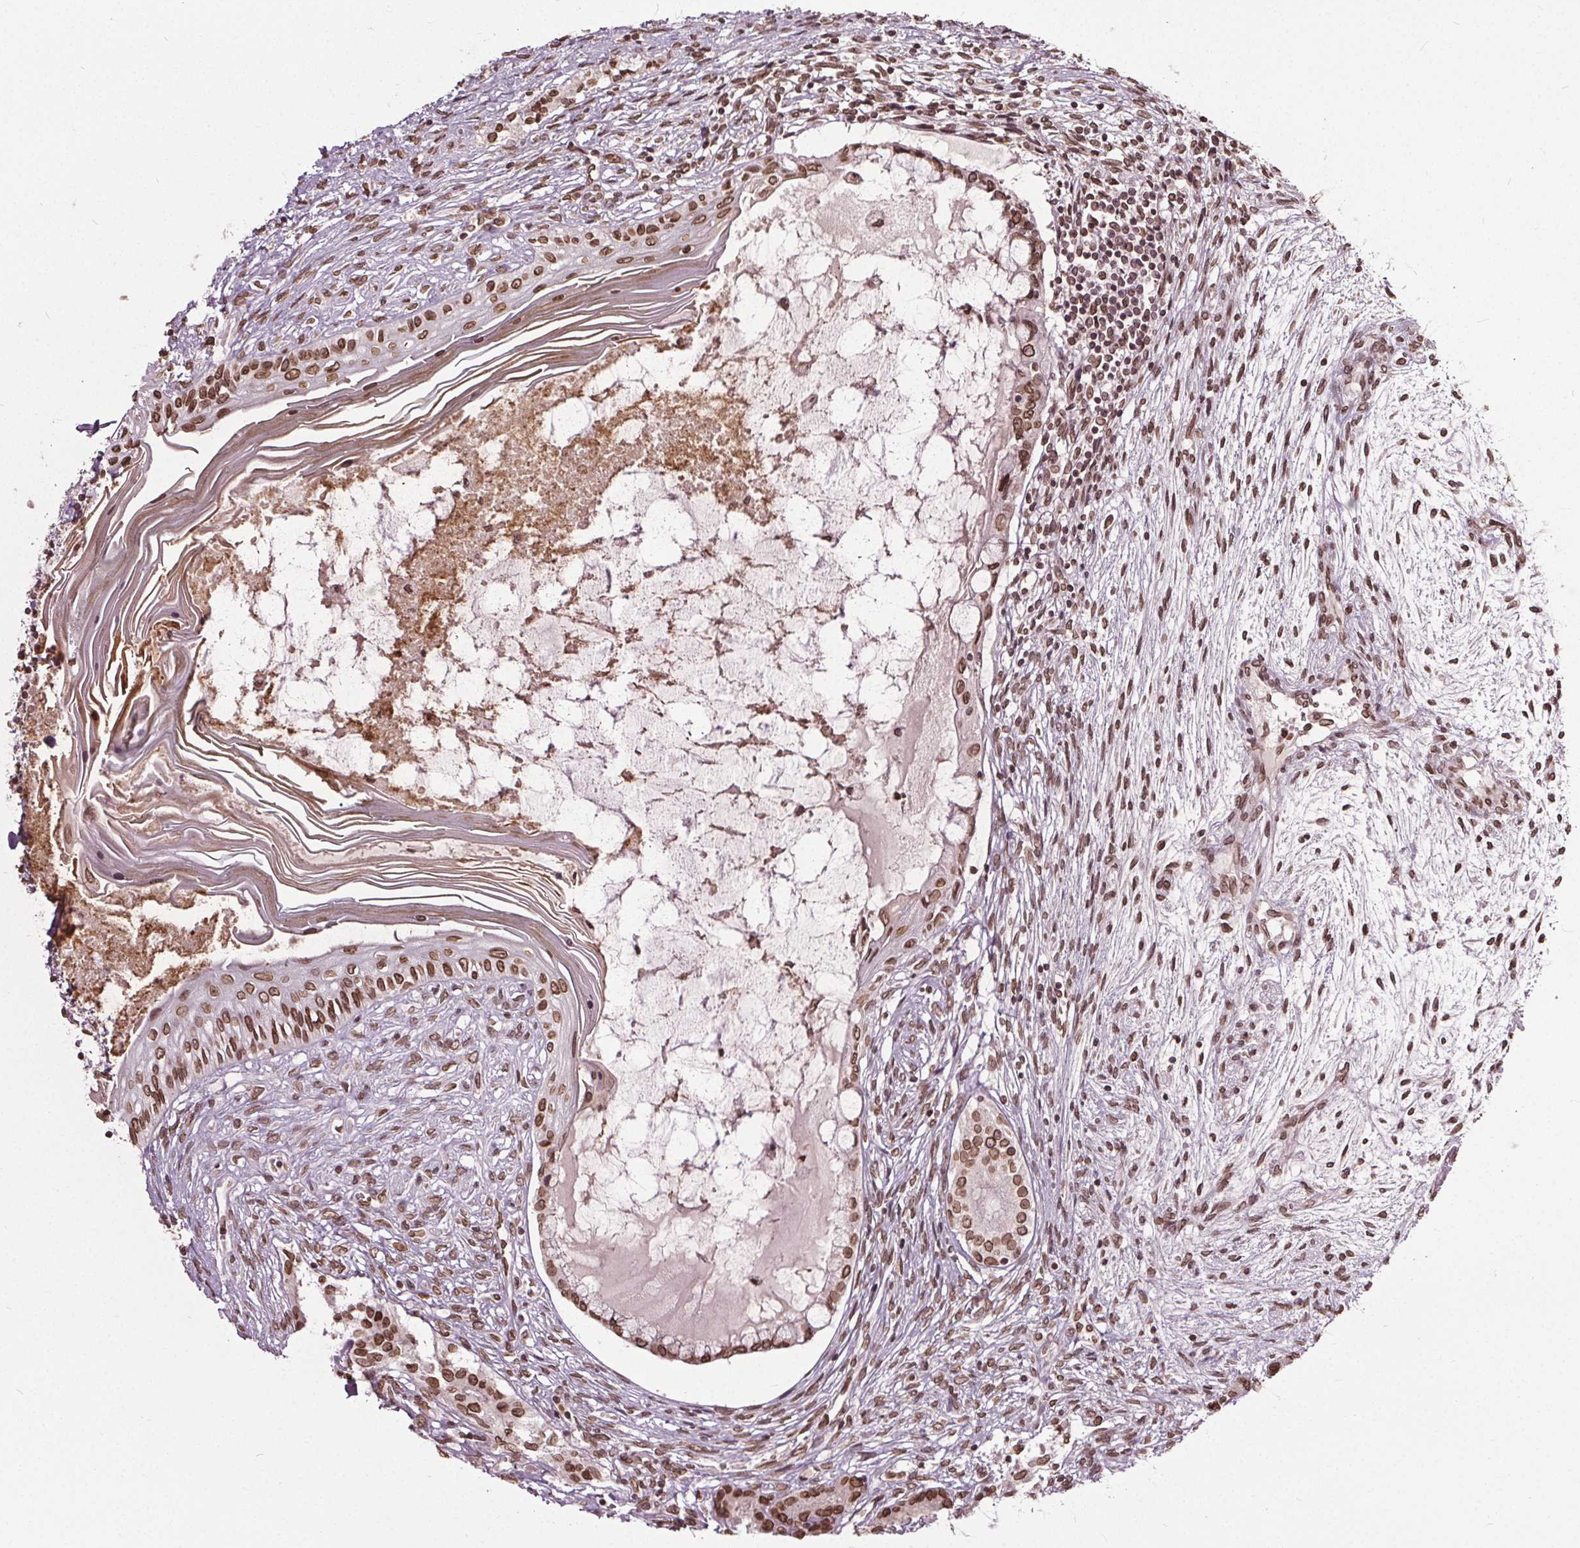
{"staining": {"intensity": "moderate", "quantity": ">75%", "location": "cytoplasmic/membranous,nuclear"}, "tissue": "testis cancer", "cell_type": "Tumor cells", "image_type": "cancer", "snomed": [{"axis": "morphology", "description": "Carcinoma, Embryonal, NOS"}, {"axis": "topography", "description": "Testis"}], "caption": "Immunohistochemistry (DAB) staining of human testis cancer (embryonal carcinoma) shows moderate cytoplasmic/membranous and nuclear protein positivity in about >75% of tumor cells. The protein of interest is stained brown, and the nuclei are stained in blue (DAB IHC with brightfield microscopy, high magnification).", "gene": "TTC39C", "patient": {"sex": "male", "age": 37}}